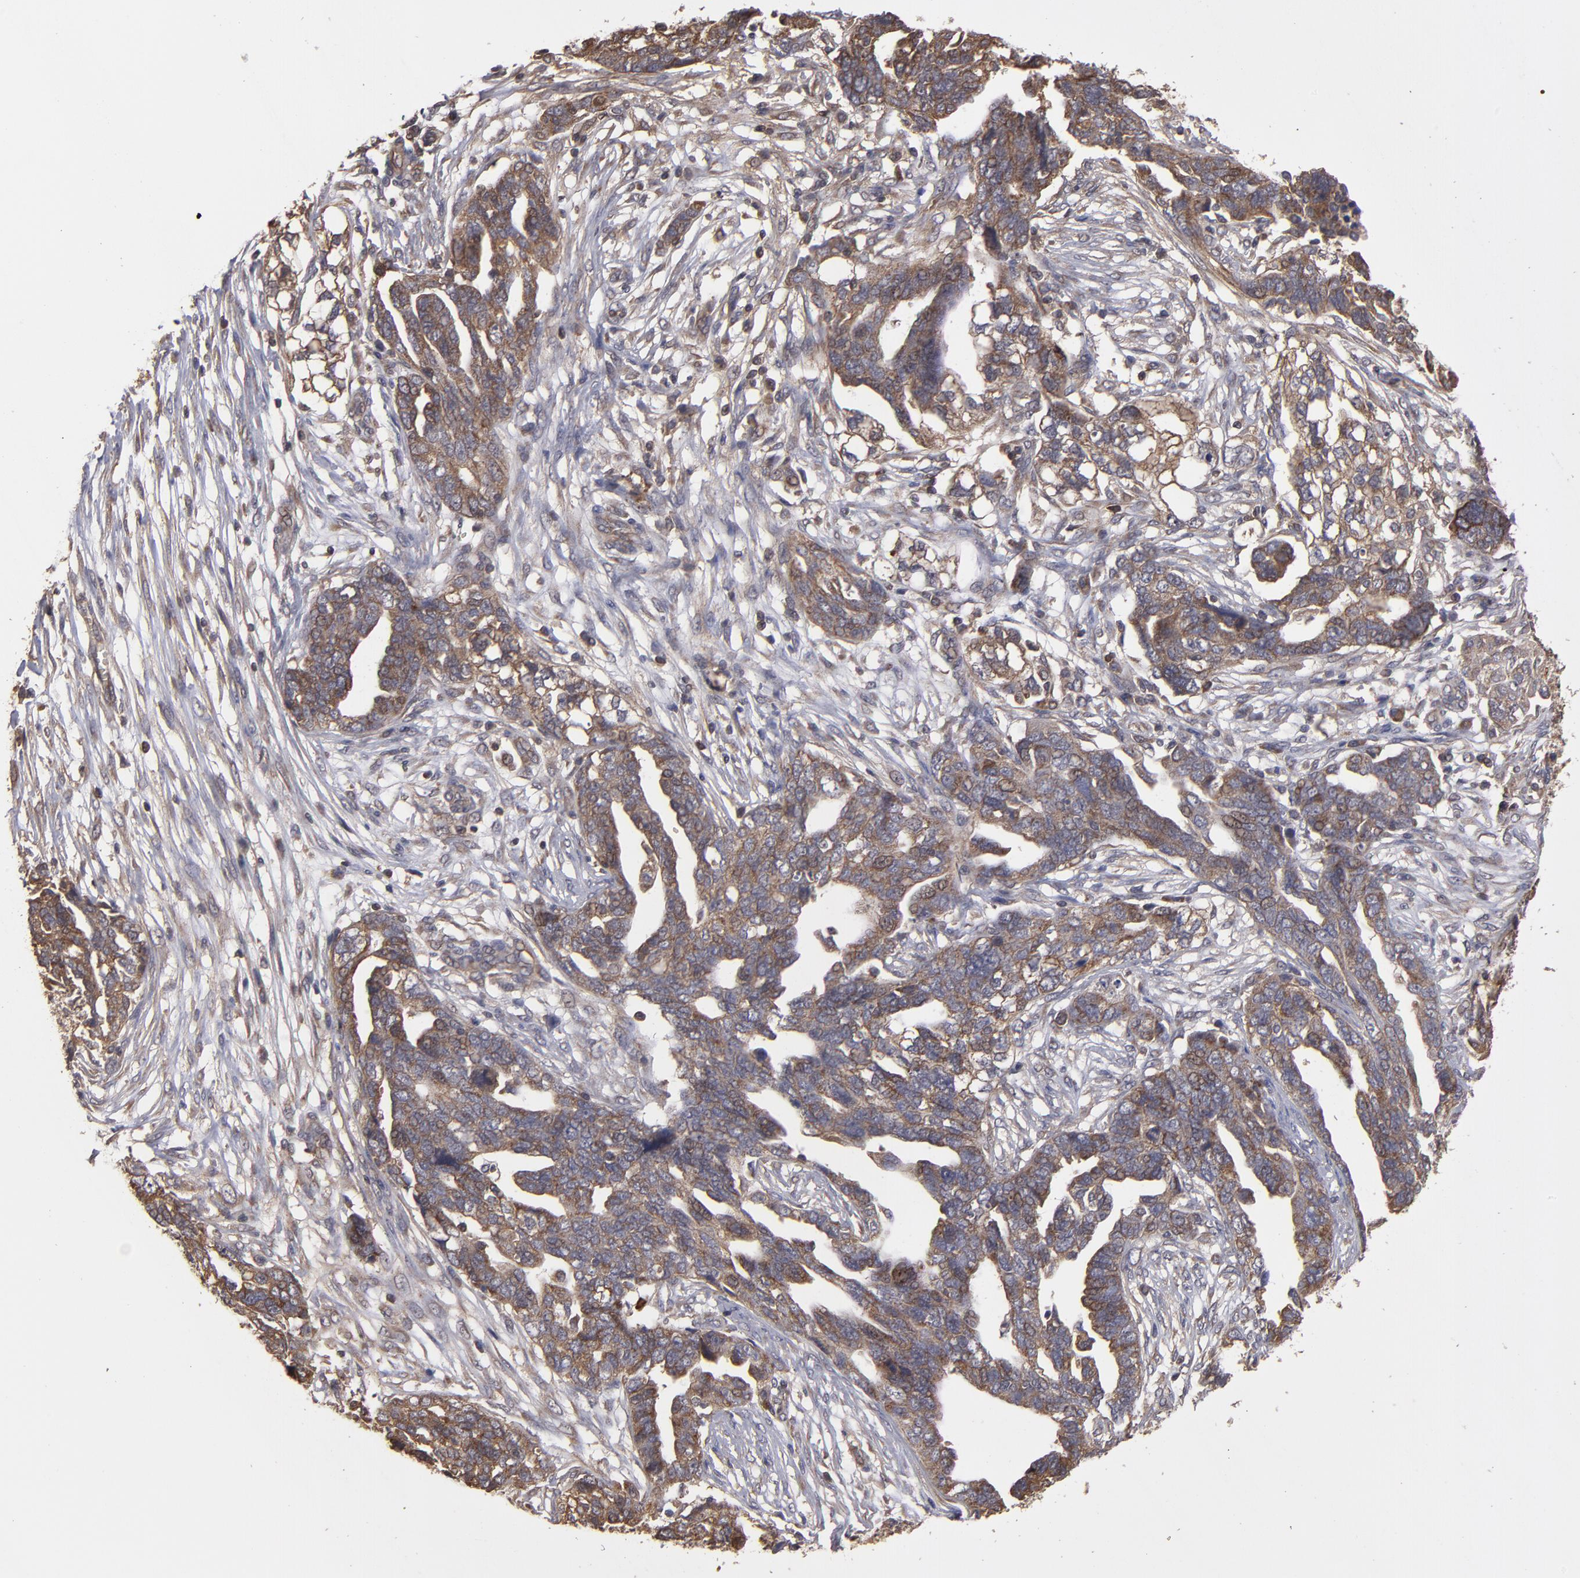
{"staining": {"intensity": "weak", "quantity": ">75%", "location": "cytoplasmic/membranous"}, "tissue": "ovarian cancer", "cell_type": "Tumor cells", "image_type": "cancer", "snomed": [{"axis": "morphology", "description": "Normal tissue, NOS"}, {"axis": "morphology", "description": "Cystadenocarcinoma, serous, NOS"}, {"axis": "topography", "description": "Fallopian tube"}, {"axis": "topography", "description": "Ovary"}], "caption": "Approximately >75% of tumor cells in serous cystadenocarcinoma (ovarian) display weak cytoplasmic/membranous protein positivity as visualized by brown immunohistochemical staining.", "gene": "RPS6KA6", "patient": {"sex": "female", "age": 56}}